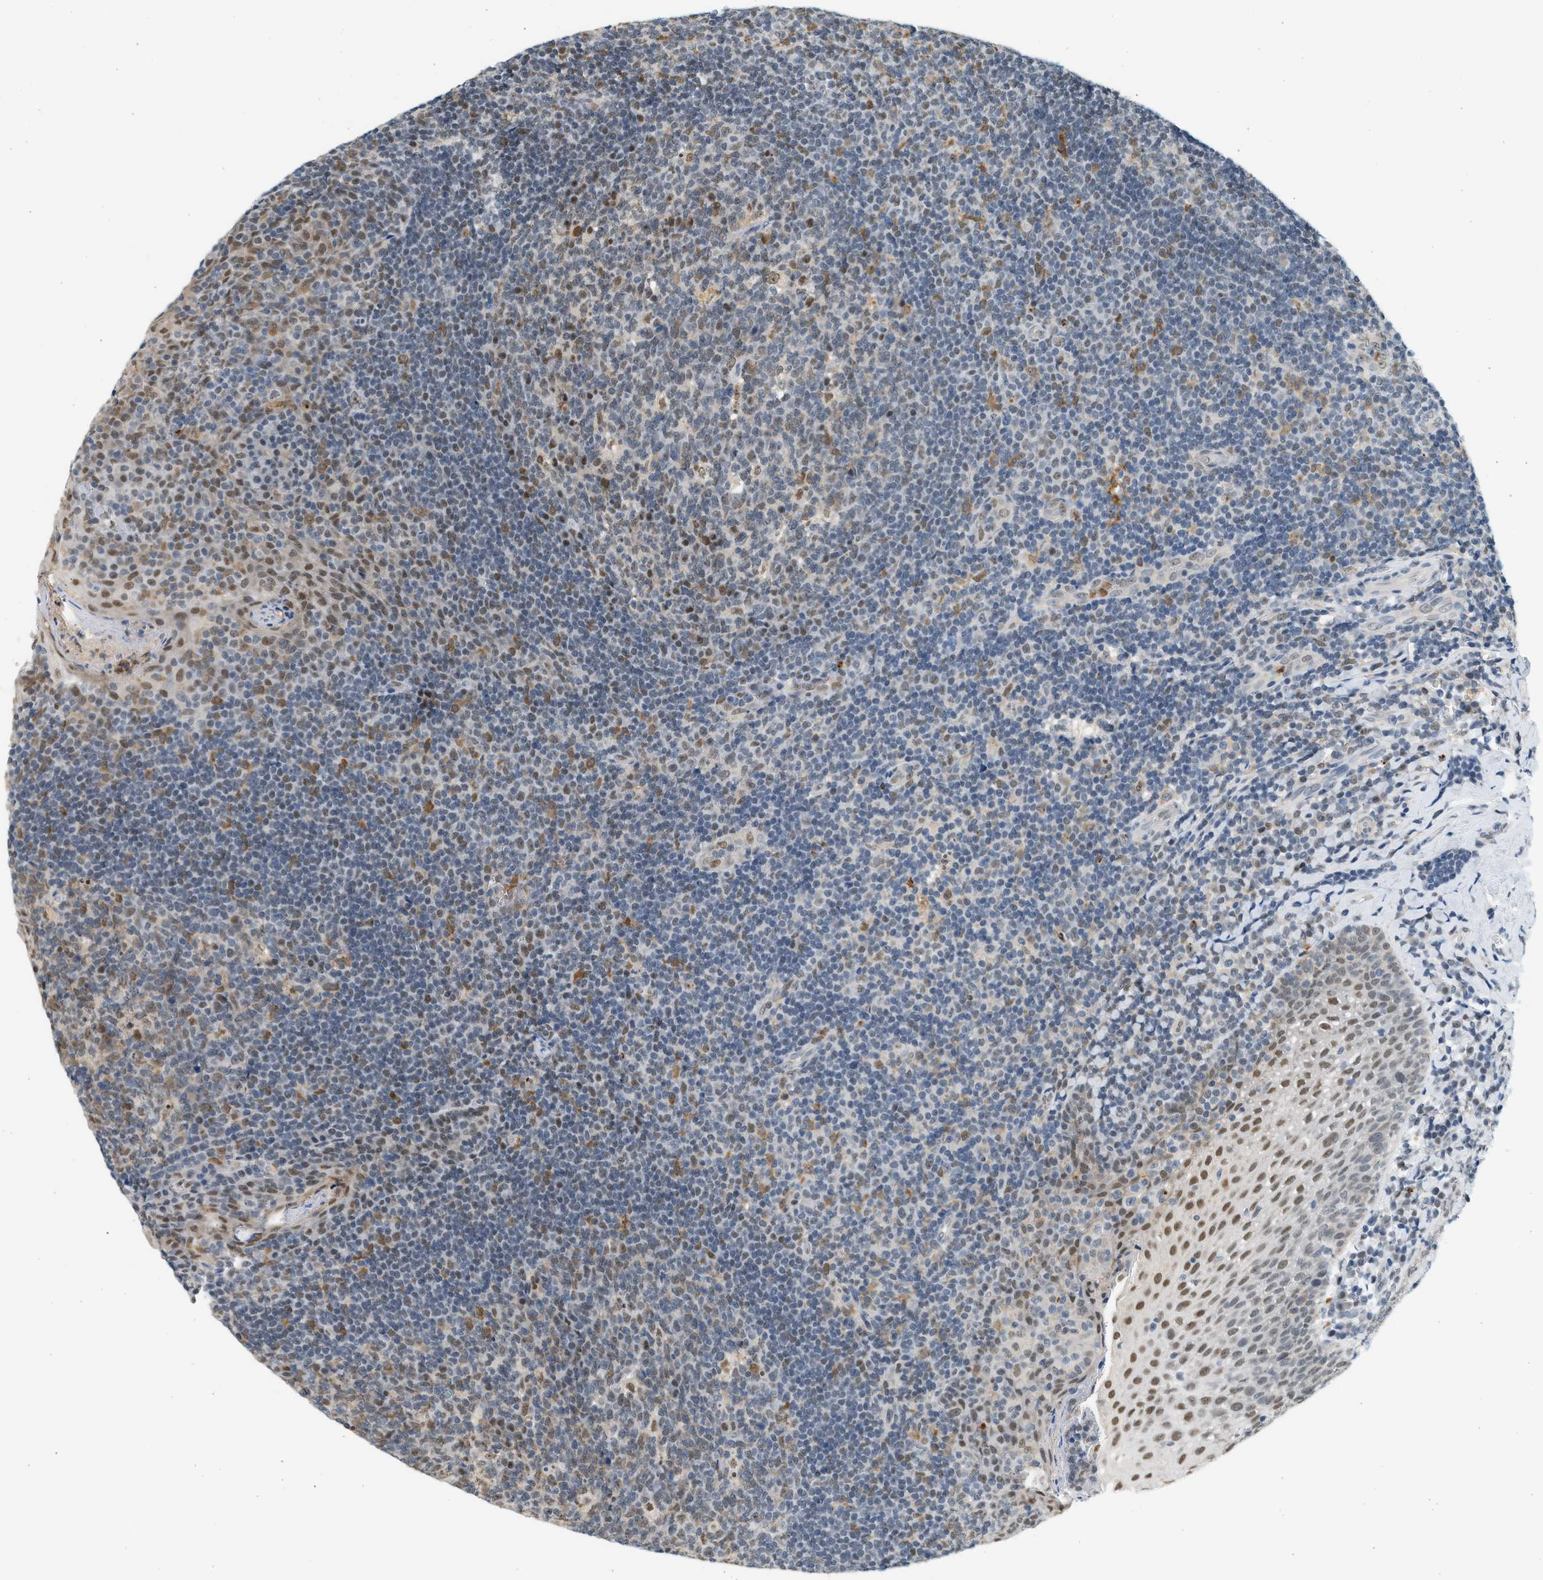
{"staining": {"intensity": "moderate", "quantity": "25%-75%", "location": "nuclear"}, "tissue": "tonsil", "cell_type": "Germinal center cells", "image_type": "normal", "snomed": [{"axis": "morphology", "description": "Normal tissue, NOS"}, {"axis": "topography", "description": "Tonsil"}], "caption": "IHC (DAB (3,3'-diaminobenzidine)) staining of unremarkable tonsil displays moderate nuclear protein positivity in about 25%-75% of germinal center cells. The staining is performed using DAB (3,3'-diaminobenzidine) brown chromogen to label protein expression. The nuclei are counter-stained blue using hematoxylin.", "gene": "HIPK1", "patient": {"sex": "male", "age": 17}}